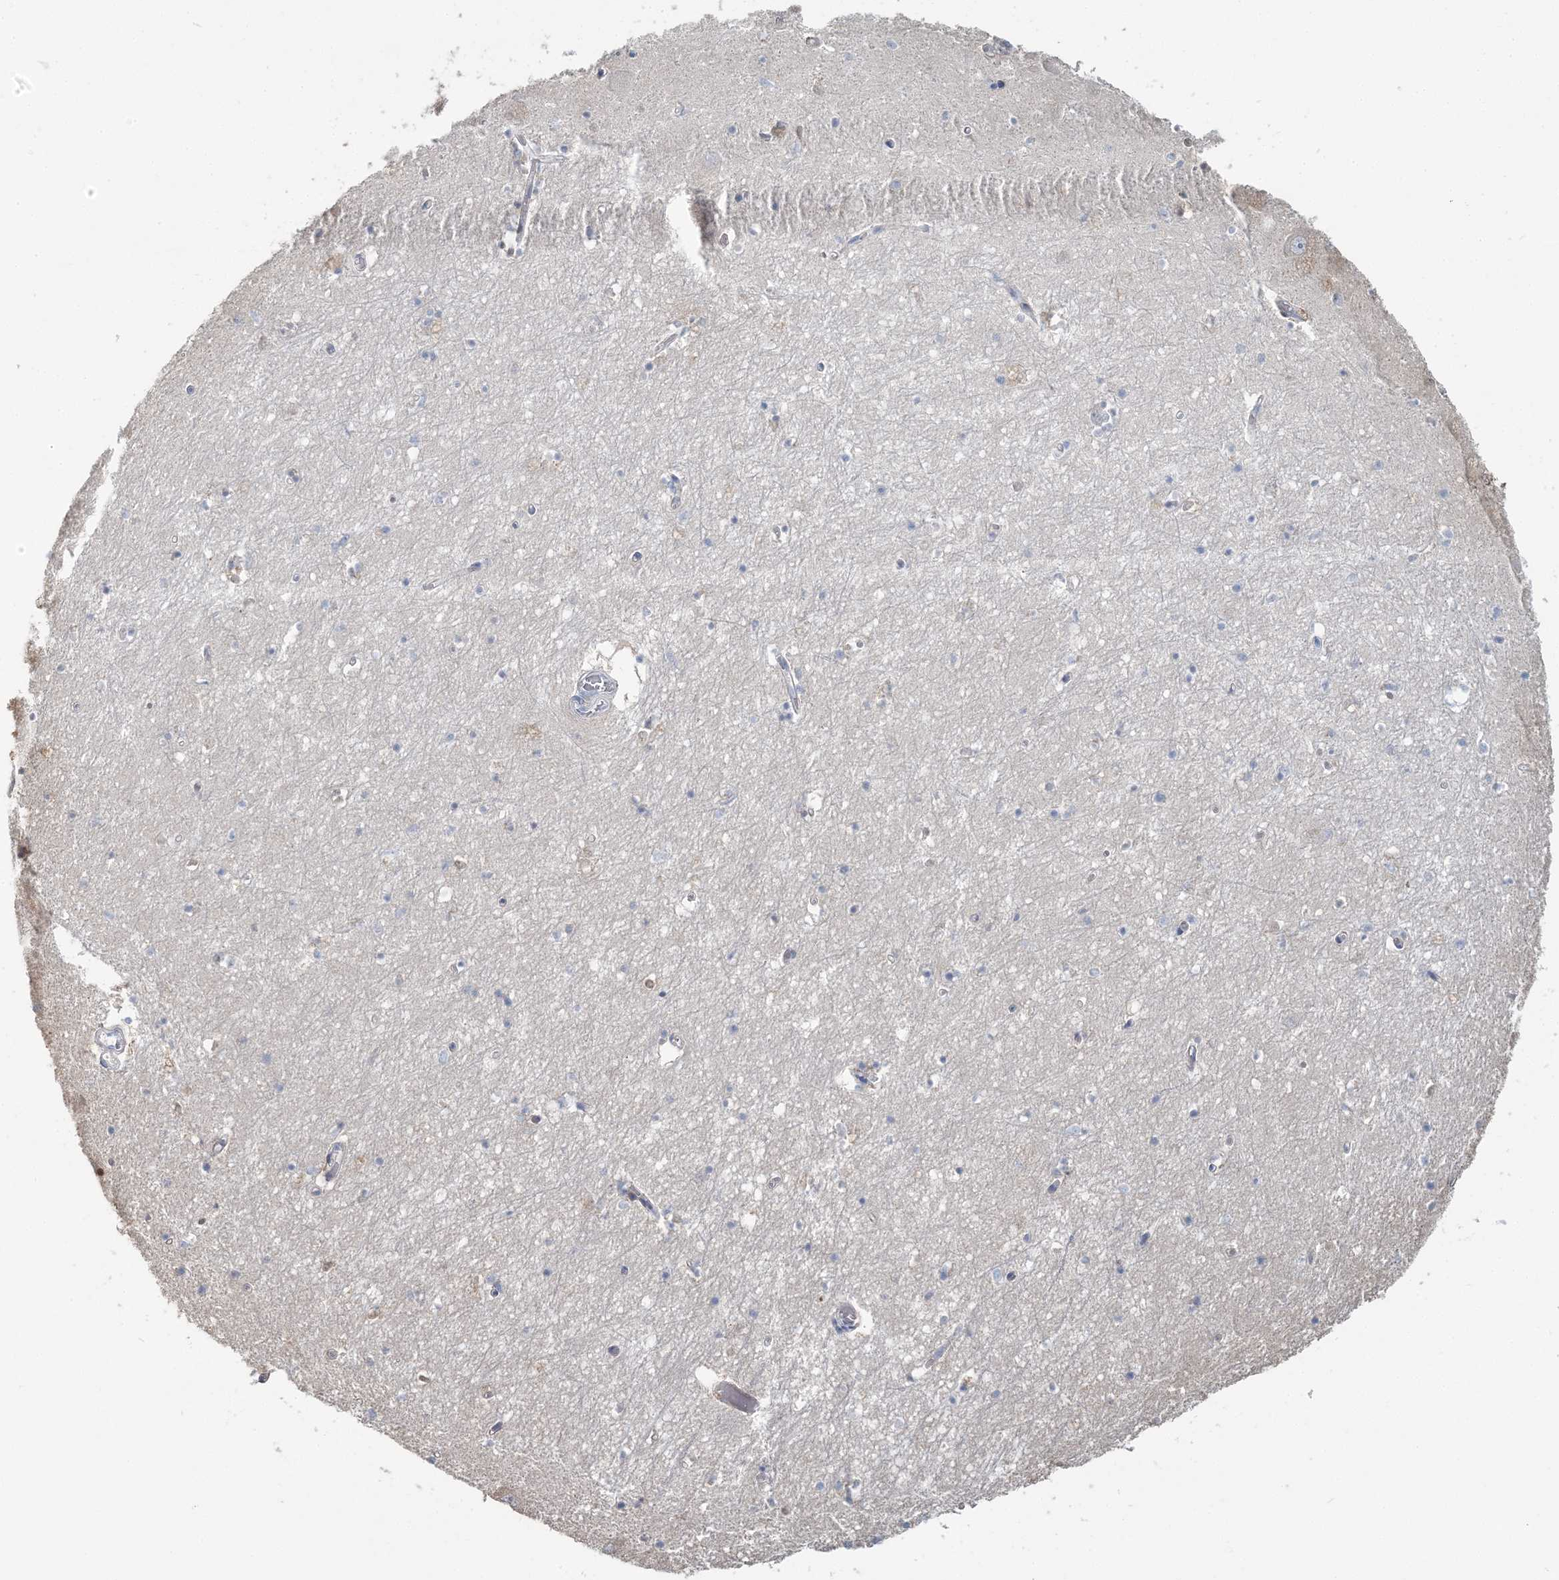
{"staining": {"intensity": "moderate", "quantity": "<25%", "location": "cytoplasmic/membranous,nuclear"}, "tissue": "hippocampus", "cell_type": "Glial cells", "image_type": "normal", "snomed": [{"axis": "morphology", "description": "Normal tissue, NOS"}, {"axis": "topography", "description": "Hippocampus"}], "caption": "Protein staining of normal hippocampus reveals moderate cytoplasmic/membranous,nuclear expression in about <25% of glial cells.", "gene": "CMBL", "patient": {"sex": "male", "age": 70}}